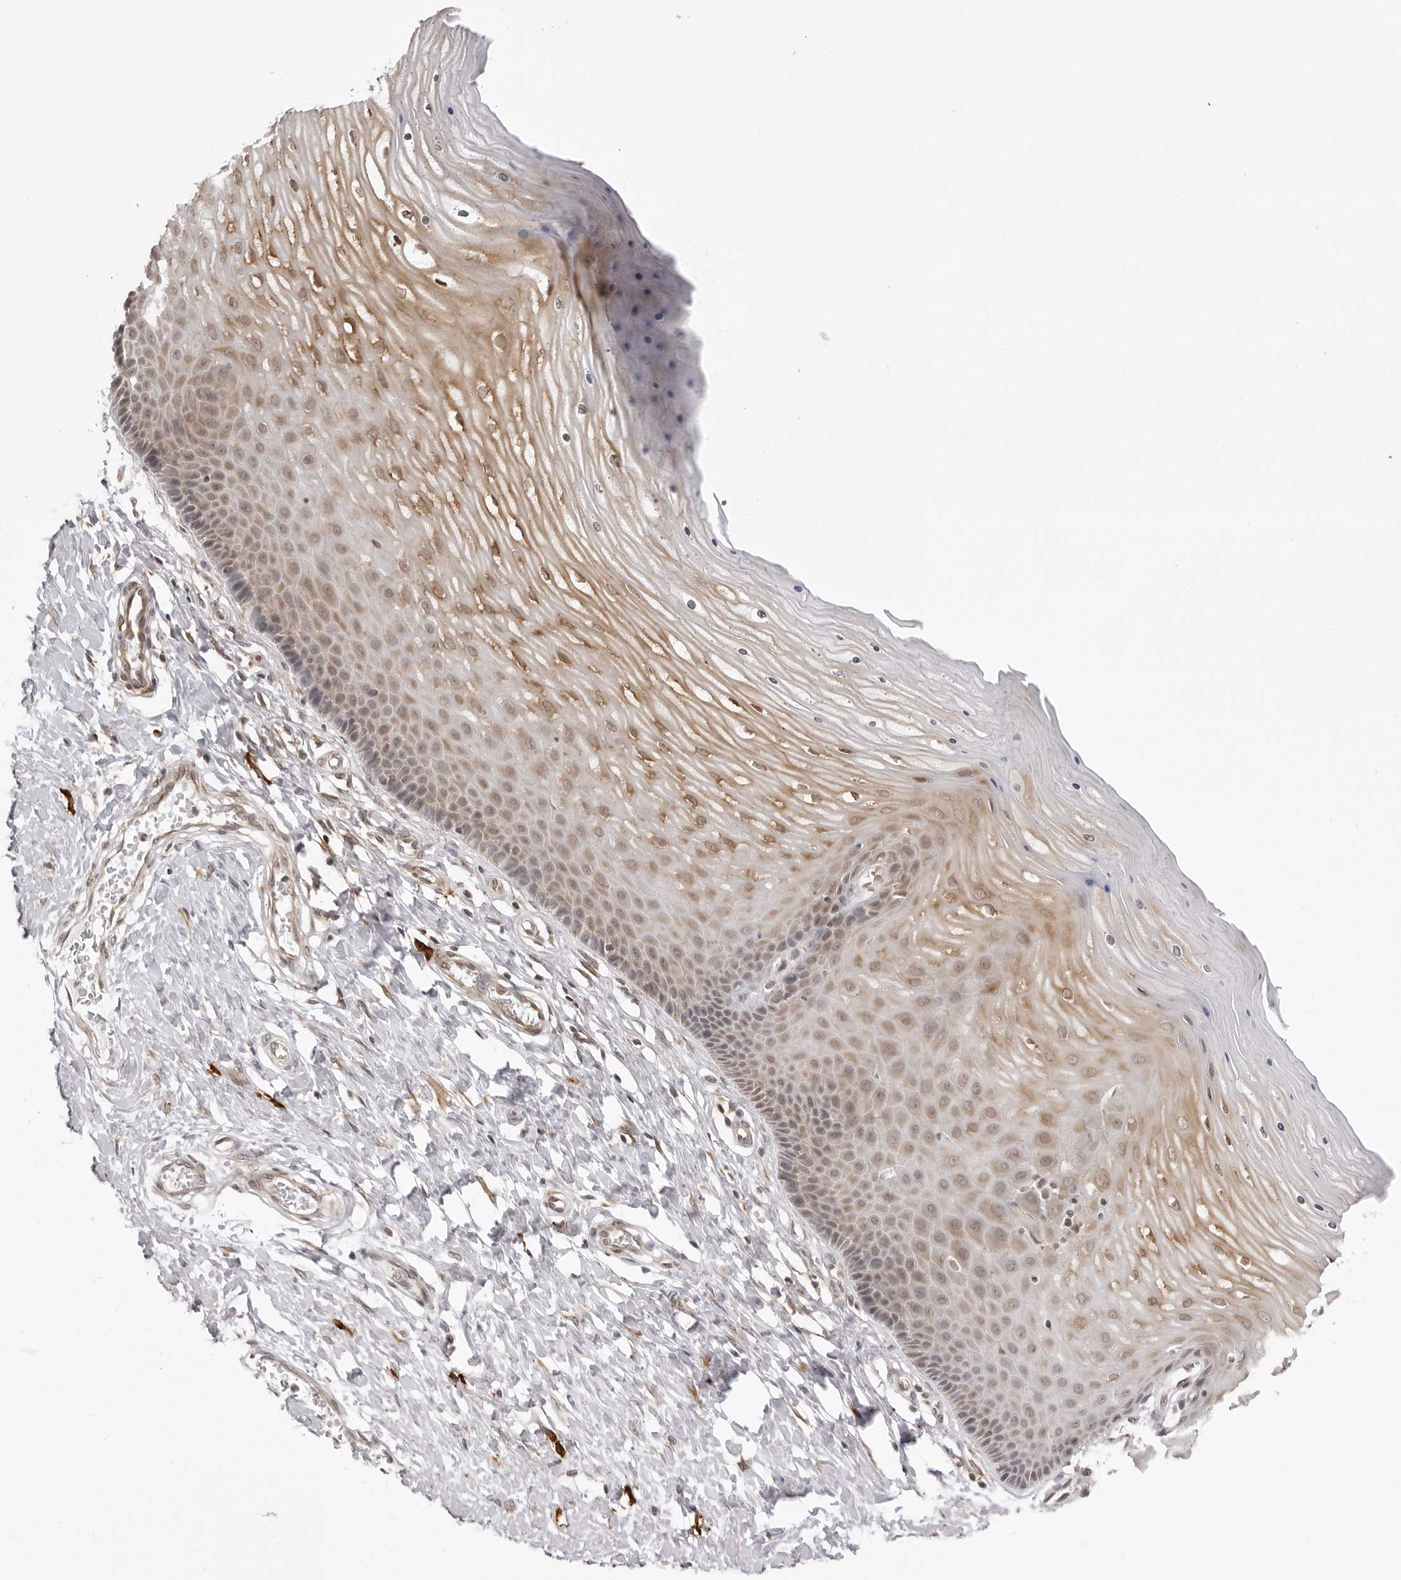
{"staining": {"intensity": "negative", "quantity": "none", "location": "none"}, "tissue": "cervix", "cell_type": "Glandular cells", "image_type": "normal", "snomed": [{"axis": "morphology", "description": "Normal tissue, NOS"}, {"axis": "topography", "description": "Cervix"}], "caption": "Glandular cells are negative for brown protein staining in unremarkable cervix. (DAB immunohistochemistry (IHC), high magnification).", "gene": "ZC3H11A", "patient": {"sex": "female", "age": 55}}